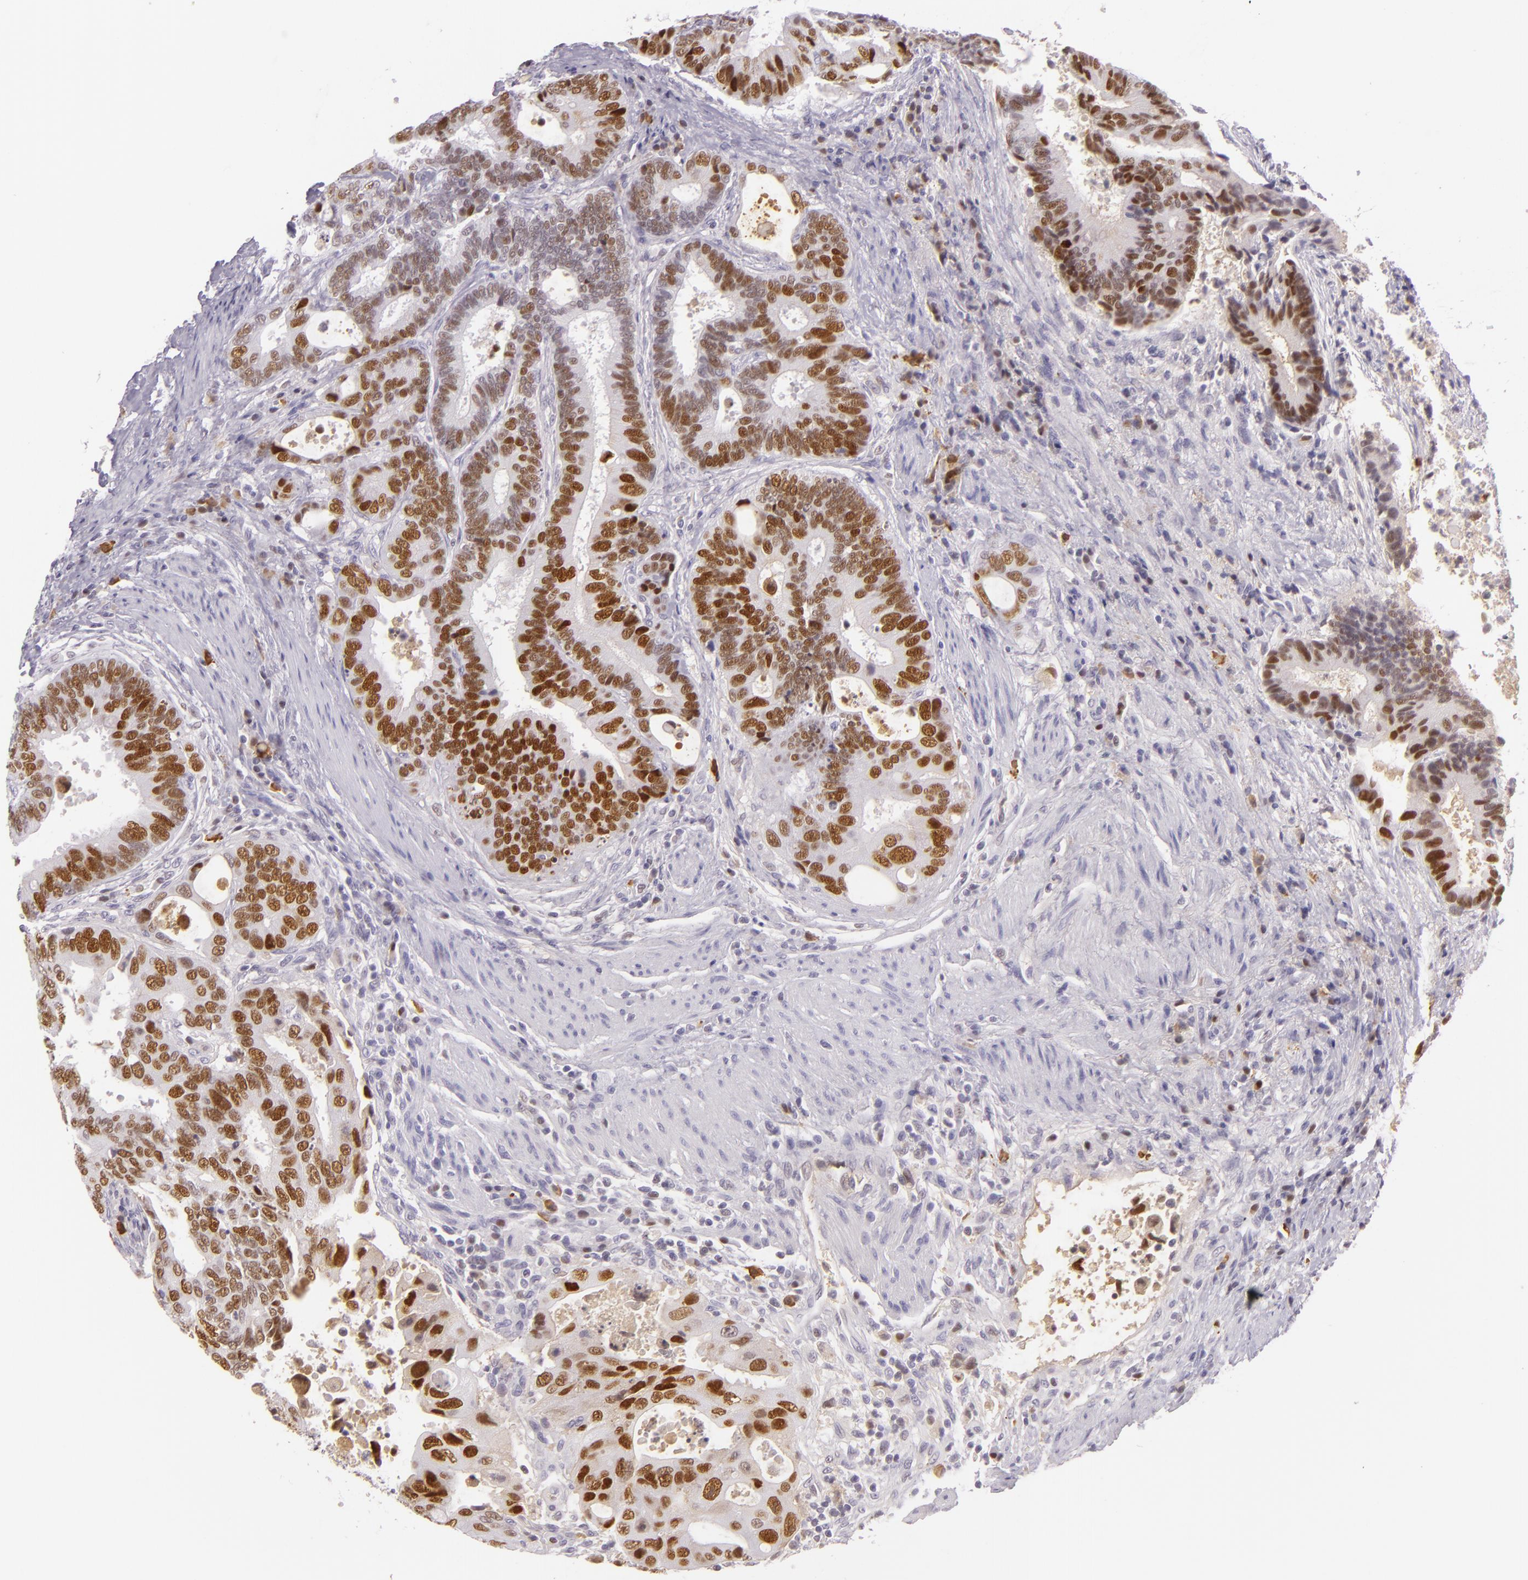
{"staining": {"intensity": "strong", "quantity": ">75%", "location": "nuclear"}, "tissue": "colorectal cancer", "cell_type": "Tumor cells", "image_type": "cancer", "snomed": [{"axis": "morphology", "description": "Adenocarcinoma, NOS"}, {"axis": "topography", "description": "Rectum"}], "caption": "Colorectal adenocarcinoma was stained to show a protein in brown. There is high levels of strong nuclear positivity in approximately >75% of tumor cells.", "gene": "CHEK2", "patient": {"sex": "female", "age": 67}}